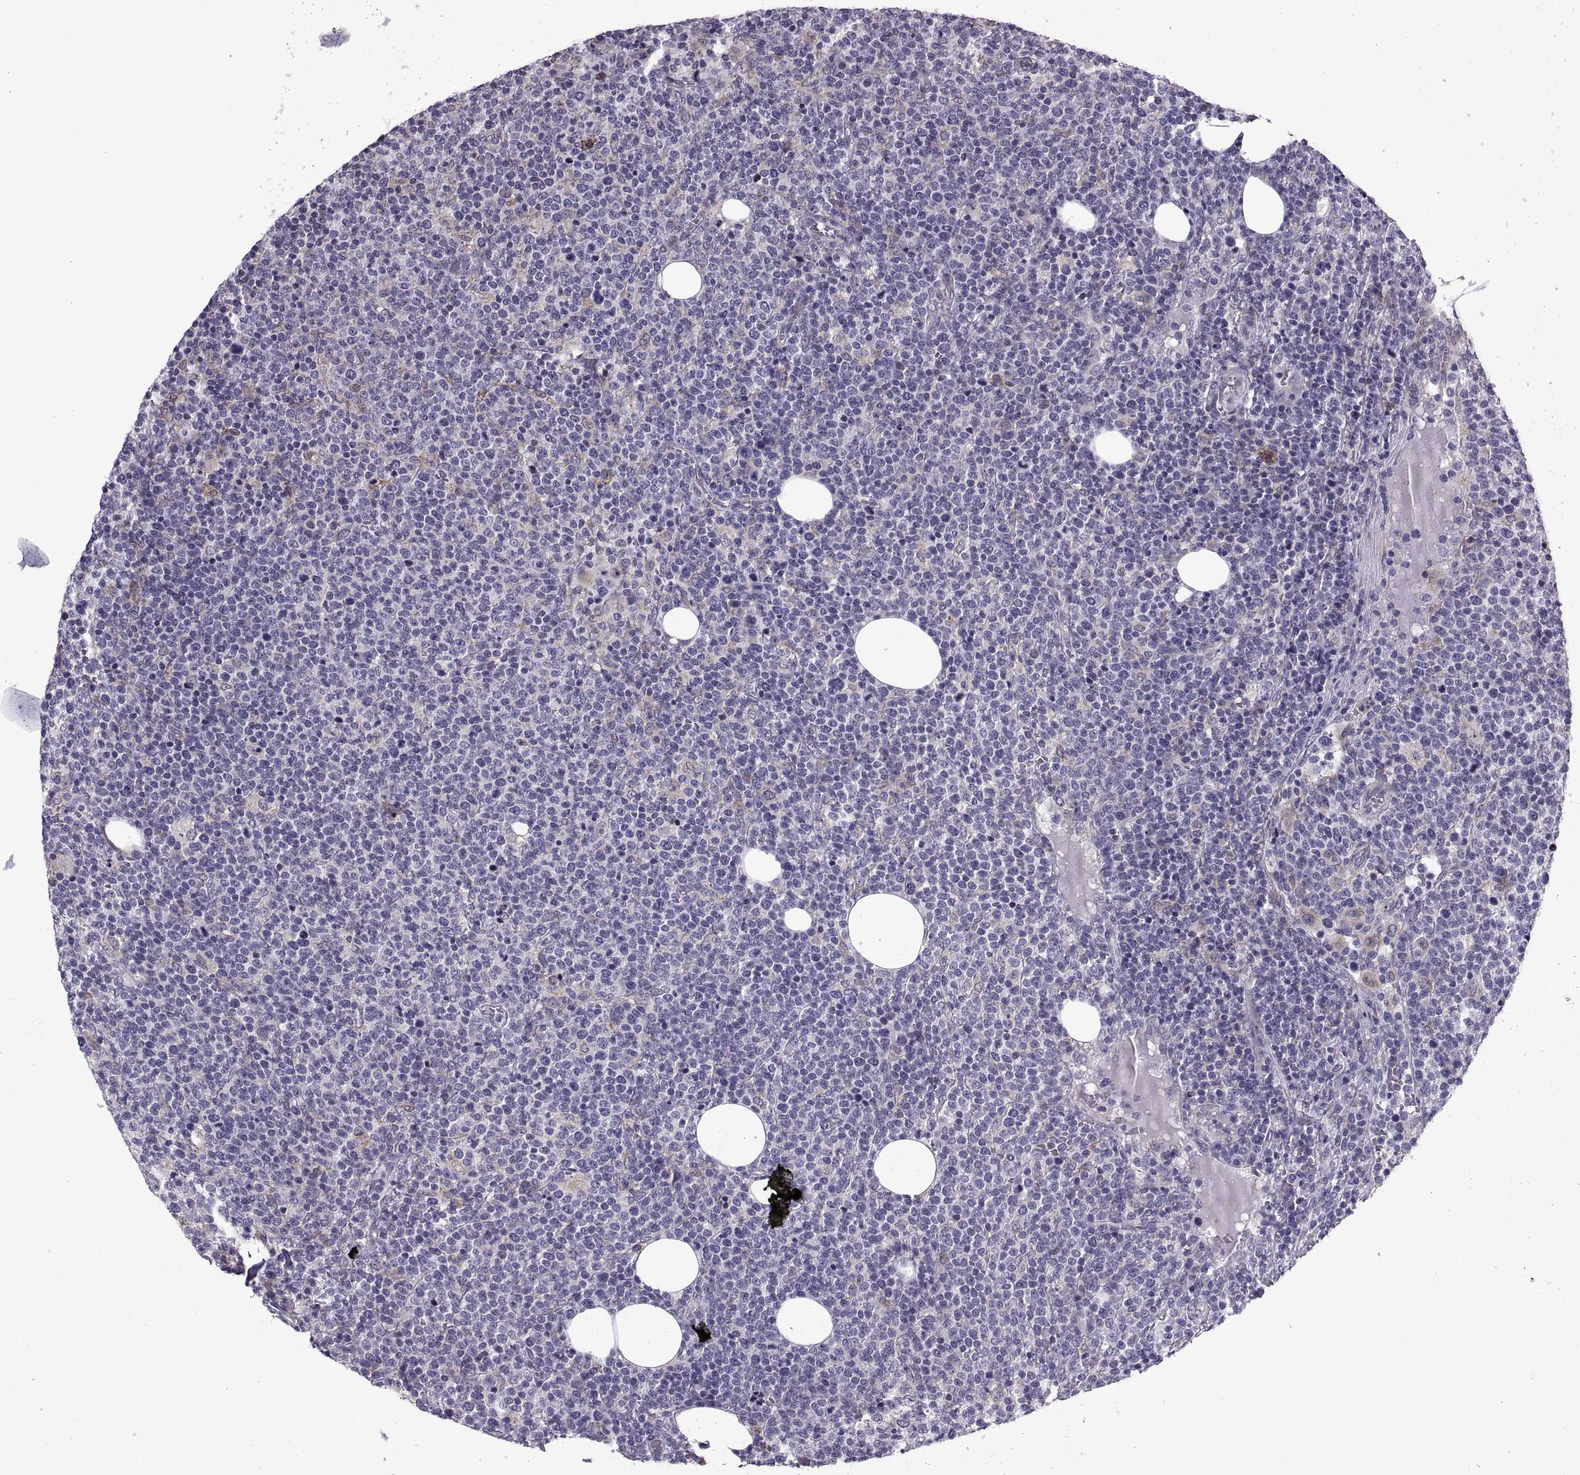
{"staining": {"intensity": "negative", "quantity": "none", "location": "none"}, "tissue": "lymphoma", "cell_type": "Tumor cells", "image_type": "cancer", "snomed": [{"axis": "morphology", "description": "Malignant lymphoma, non-Hodgkin's type, High grade"}, {"axis": "topography", "description": "Lymph node"}], "caption": "This is an immunohistochemistry image of human malignant lymphoma, non-Hodgkin's type (high-grade). There is no staining in tumor cells.", "gene": "LETM2", "patient": {"sex": "male", "age": 61}}